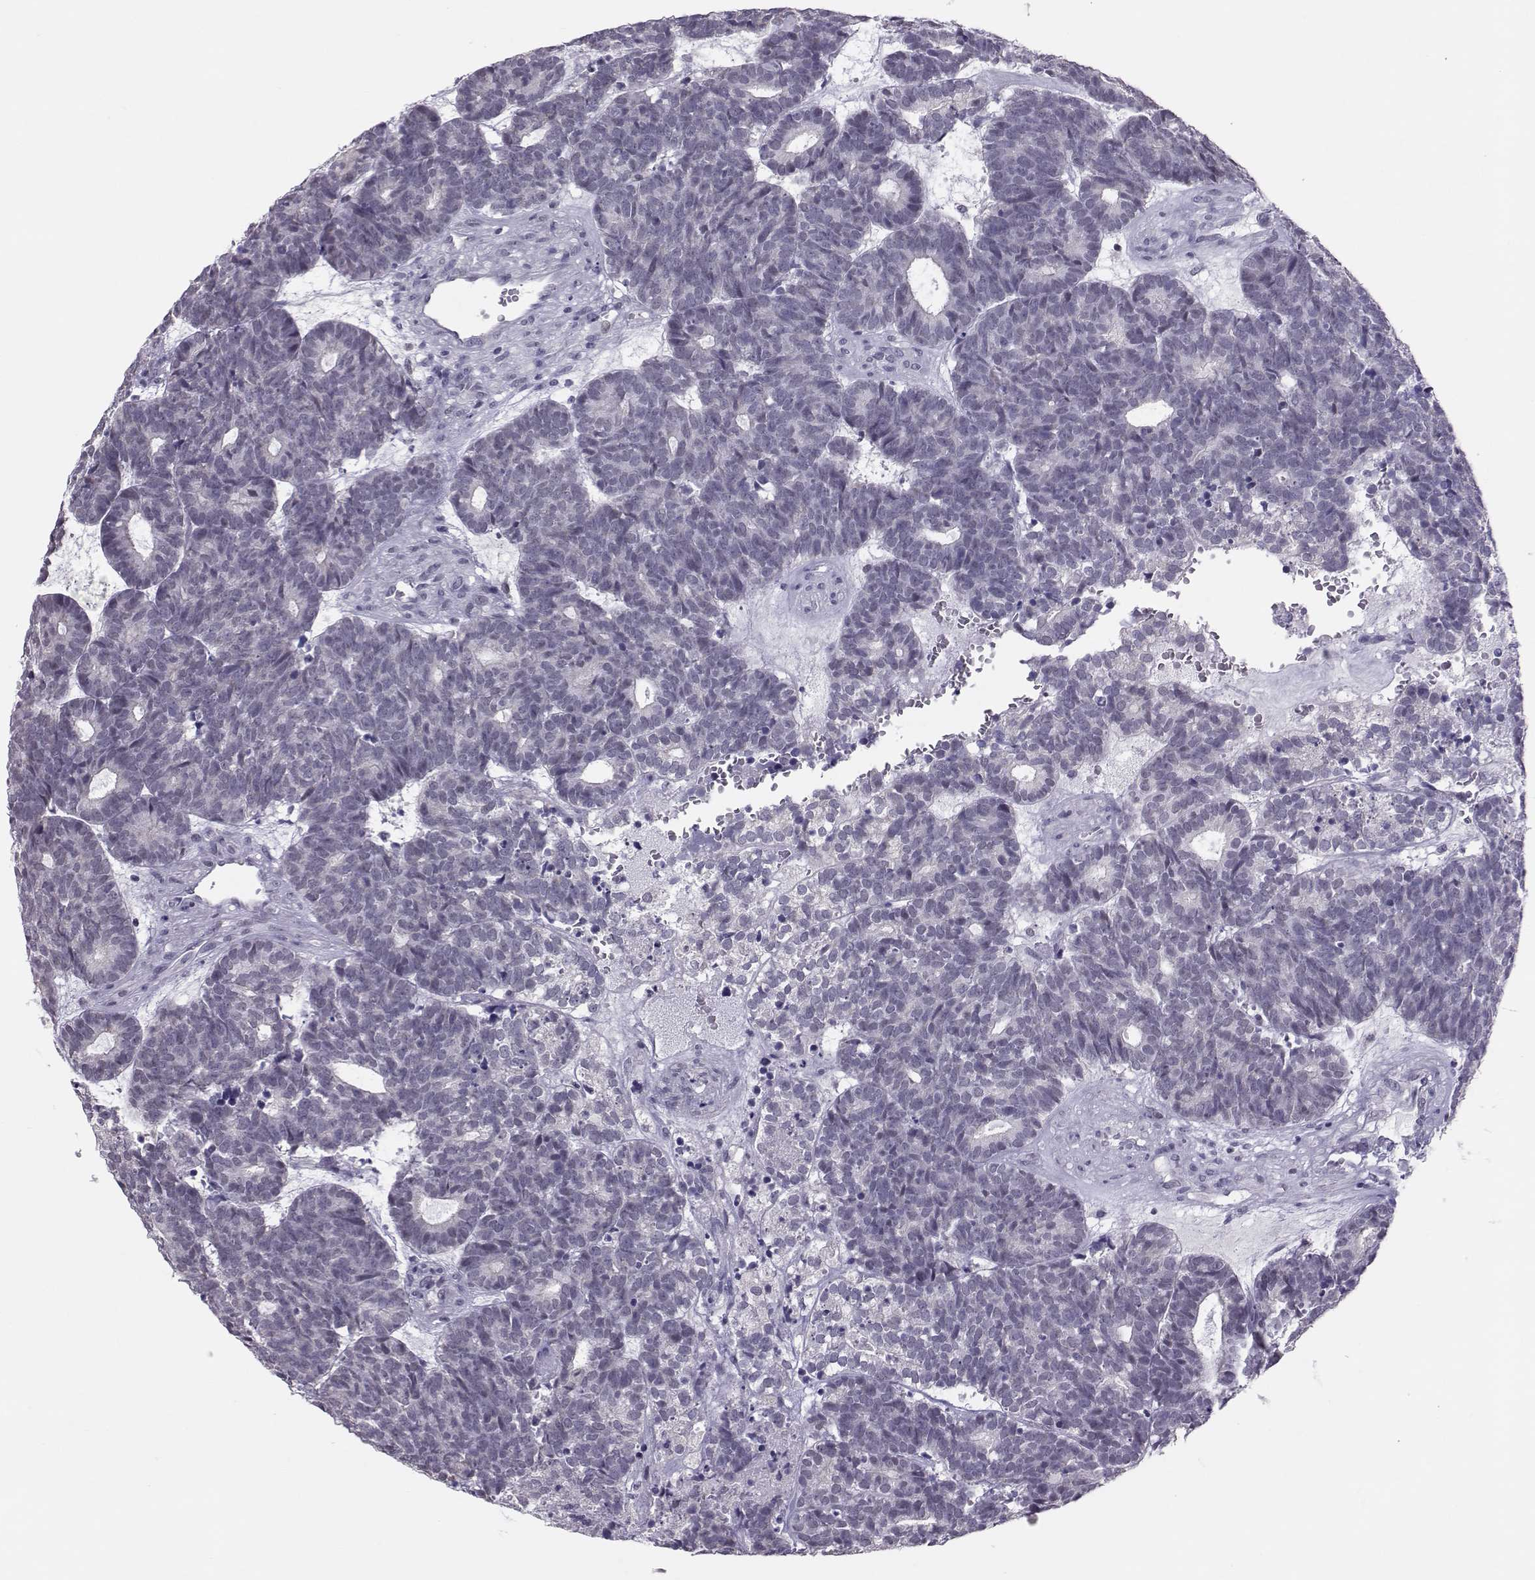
{"staining": {"intensity": "negative", "quantity": "none", "location": "none"}, "tissue": "head and neck cancer", "cell_type": "Tumor cells", "image_type": "cancer", "snomed": [{"axis": "morphology", "description": "Adenocarcinoma, NOS"}, {"axis": "topography", "description": "Head-Neck"}], "caption": "Immunohistochemistry histopathology image of neoplastic tissue: human head and neck cancer stained with DAB demonstrates no significant protein staining in tumor cells.", "gene": "DNAAF1", "patient": {"sex": "female", "age": 81}}